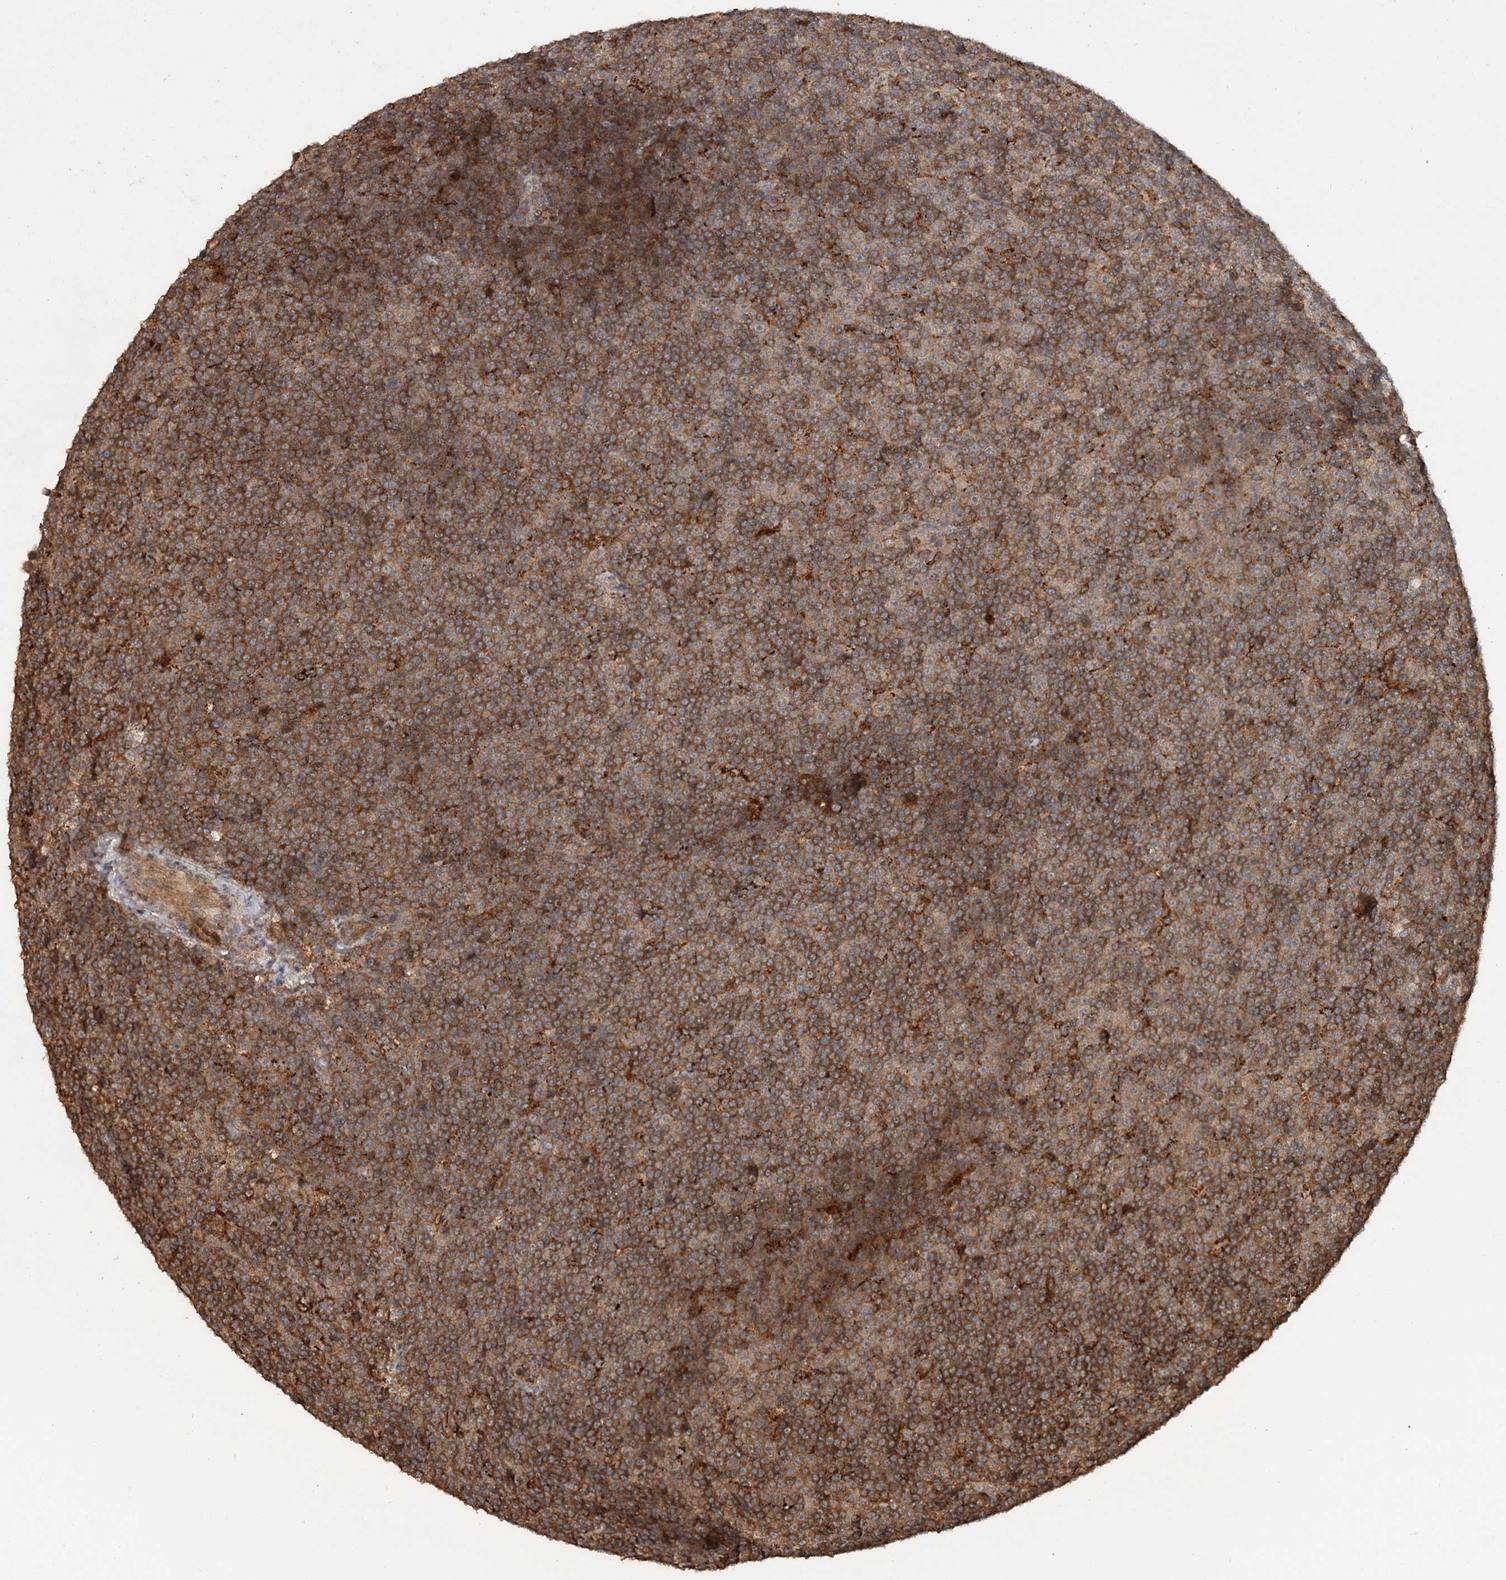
{"staining": {"intensity": "moderate", "quantity": ">75%", "location": "cytoplasmic/membranous"}, "tissue": "lymphoma", "cell_type": "Tumor cells", "image_type": "cancer", "snomed": [{"axis": "morphology", "description": "Malignant lymphoma, non-Hodgkin's type, Low grade"}, {"axis": "topography", "description": "Lymph node"}], "caption": "Protein analysis of lymphoma tissue displays moderate cytoplasmic/membranous staining in about >75% of tumor cells.", "gene": "FAXC", "patient": {"sex": "female", "age": 67}}